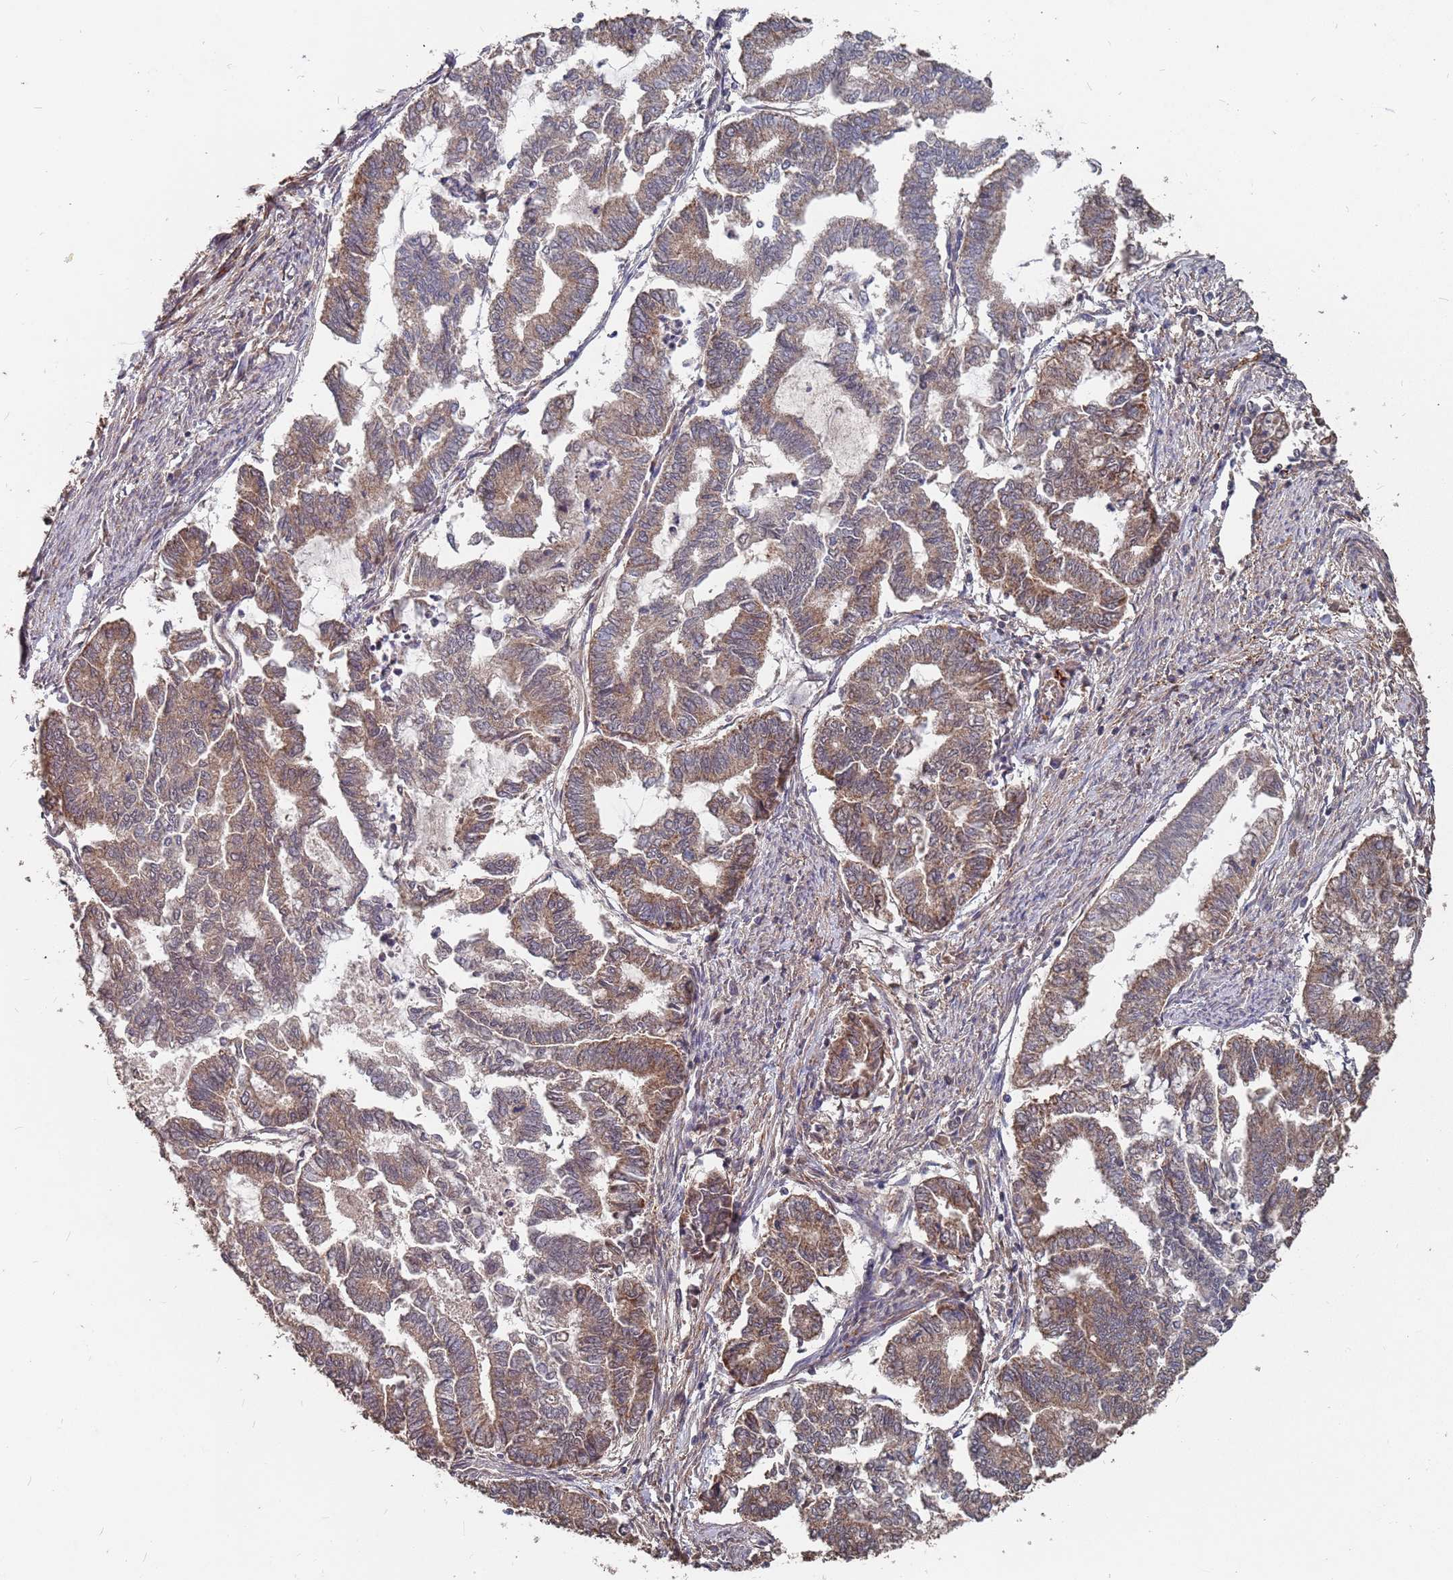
{"staining": {"intensity": "moderate", "quantity": "25%-75%", "location": "cytoplasmic/membranous"}, "tissue": "endometrial cancer", "cell_type": "Tumor cells", "image_type": "cancer", "snomed": [{"axis": "morphology", "description": "Adenocarcinoma, NOS"}, {"axis": "topography", "description": "Endometrium"}], "caption": "This histopathology image demonstrates immunohistochemistry (IHC) staining of human endometrial adenocarcinoma, with medium moderate cytoplasmic/membranous staining in approximately 25%-75% of tumor cells.", "gene": "PRORP", "patient": {"sex": "female", "age": 79}}